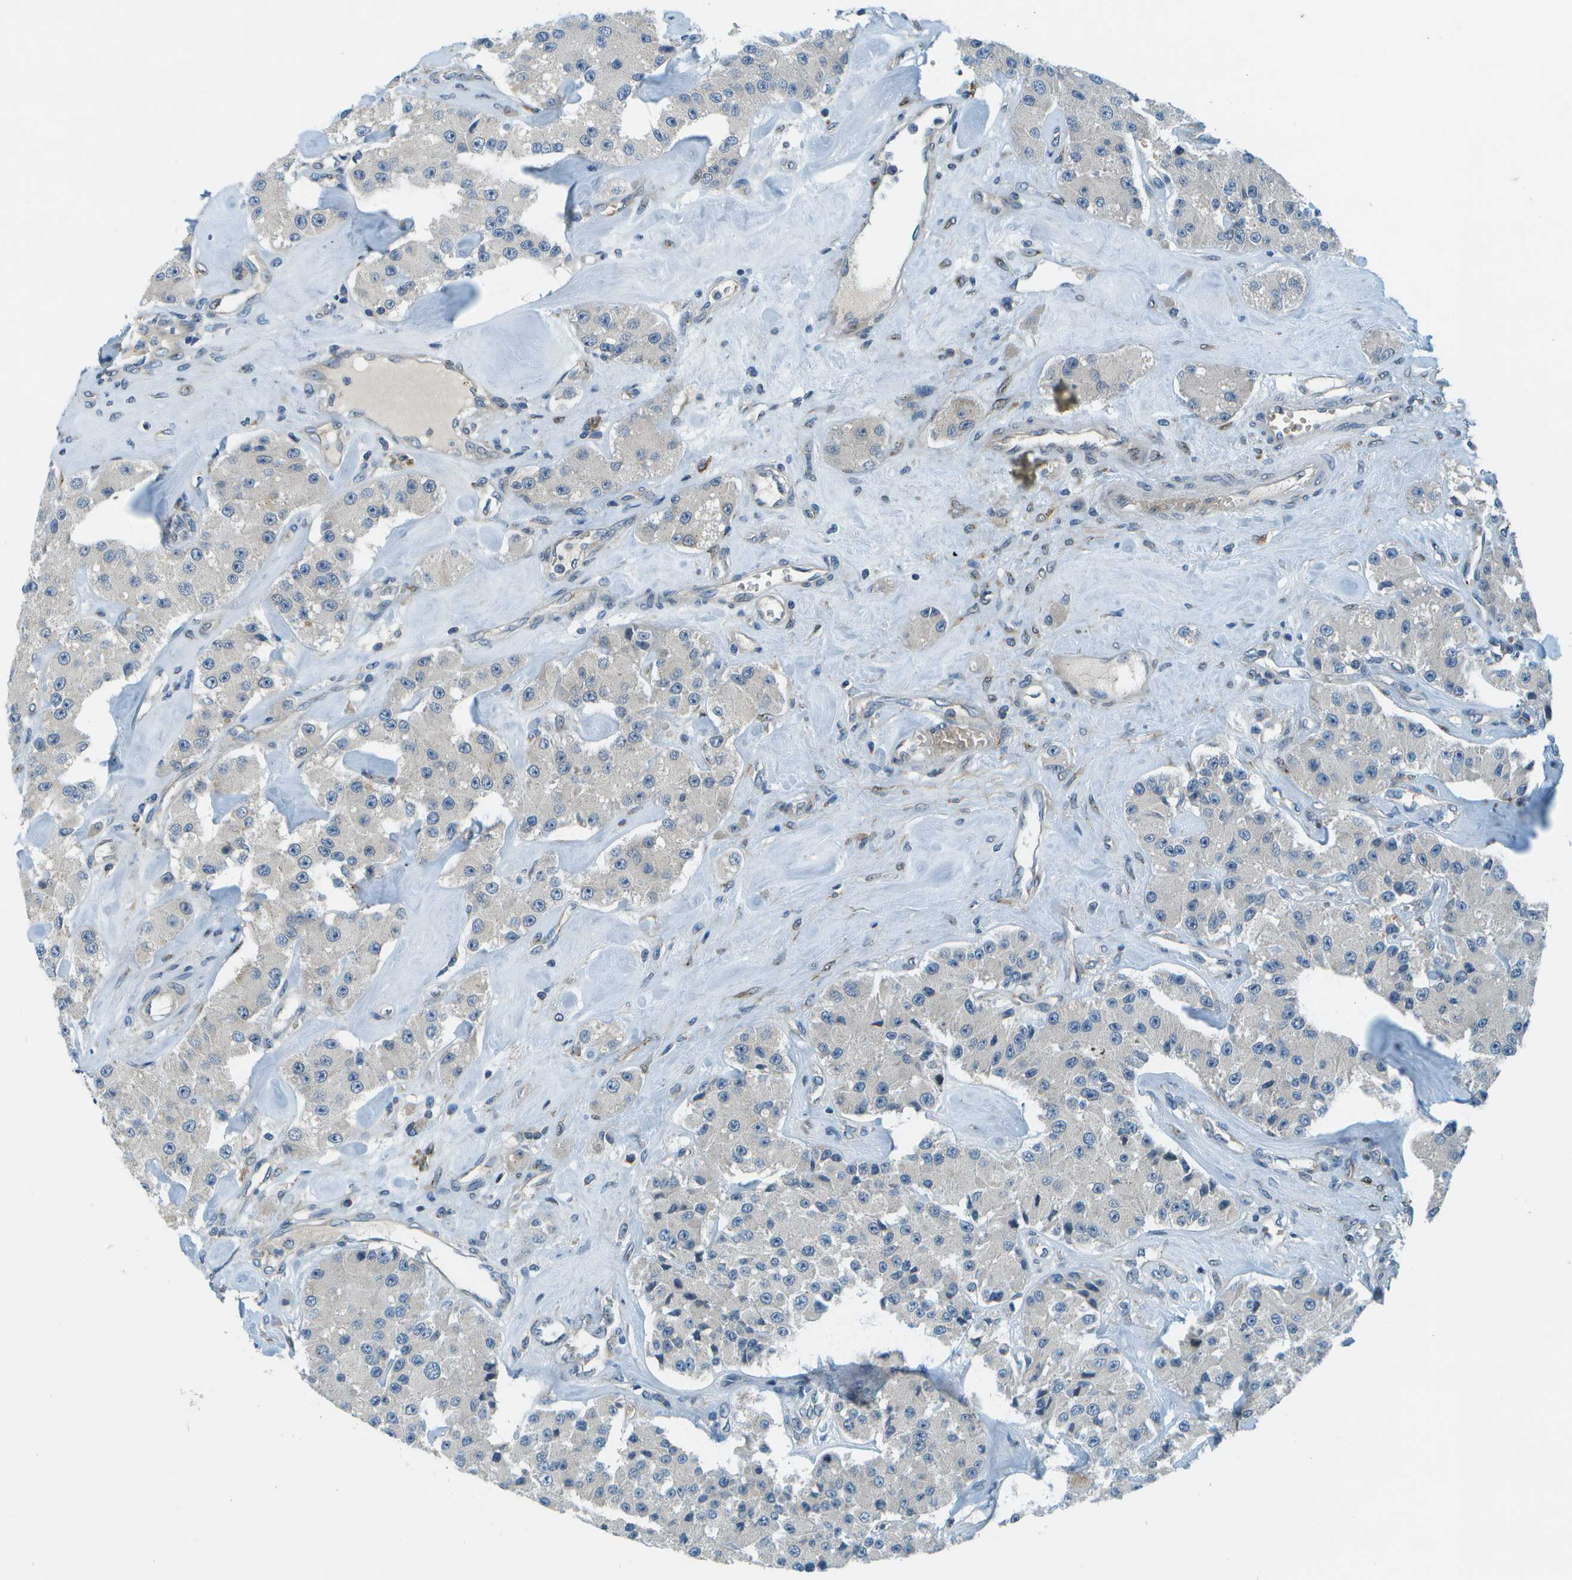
{"staining": {"intensity": "negative", "quantity": "none", "location": "none"}, "tissue": "carcinoid", "cell_type": "Tumor cells", "image_type": "cancer", "snomed": [{"axis": "morphology", "description": "Carcinoid, malignant, NOS"}, {"axis": "topography", "description": "Pancreas"}], "caption": "This is a image of IHC staining of malignant carcinoid, which shows no expression in tumor cells.", "gene": "CTIF", "patient": {"sex": "male", "age": 41}}